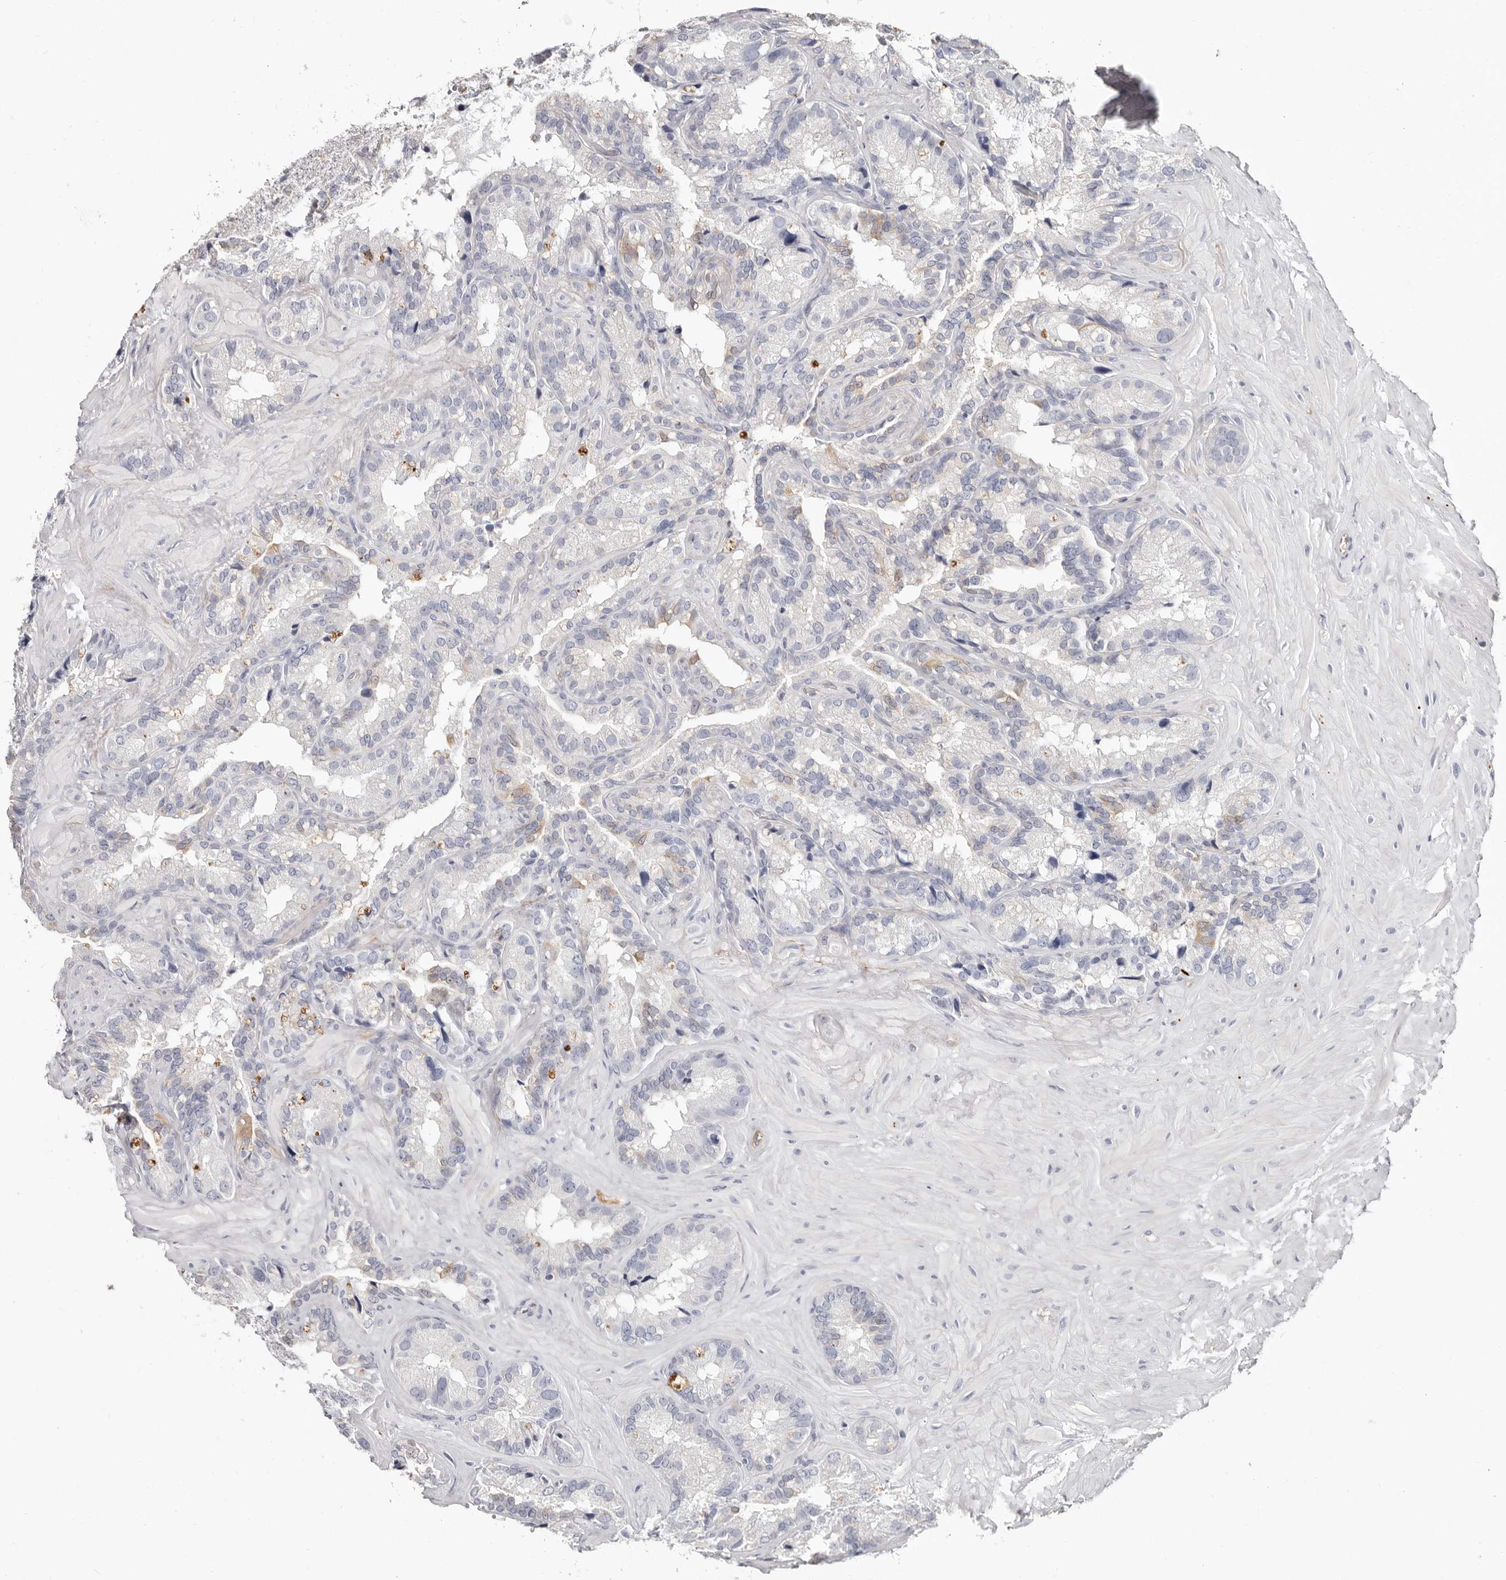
{"staining": {"intensity": "negative", "quantity": "none", "location": "none"}, "tissue": "seminal vesicle", "cell_type": "Glandular cells", "image_type": "normal", "snomed": [{"axis": "morphology", "description": "Normal tissue, NOS"}, {"axis": "topography", "description": "Prostate"}, {"axis": "topography", "description": "Seminal veicle"}], "caption": "The immunohistochemistry (IHC) micrograph has no significant positivity in glandular cells of seminal vesicle. Nuclei are stained in blue.", "gene": "PKDCC", "patient": {"sex": "male", "age": 68}}